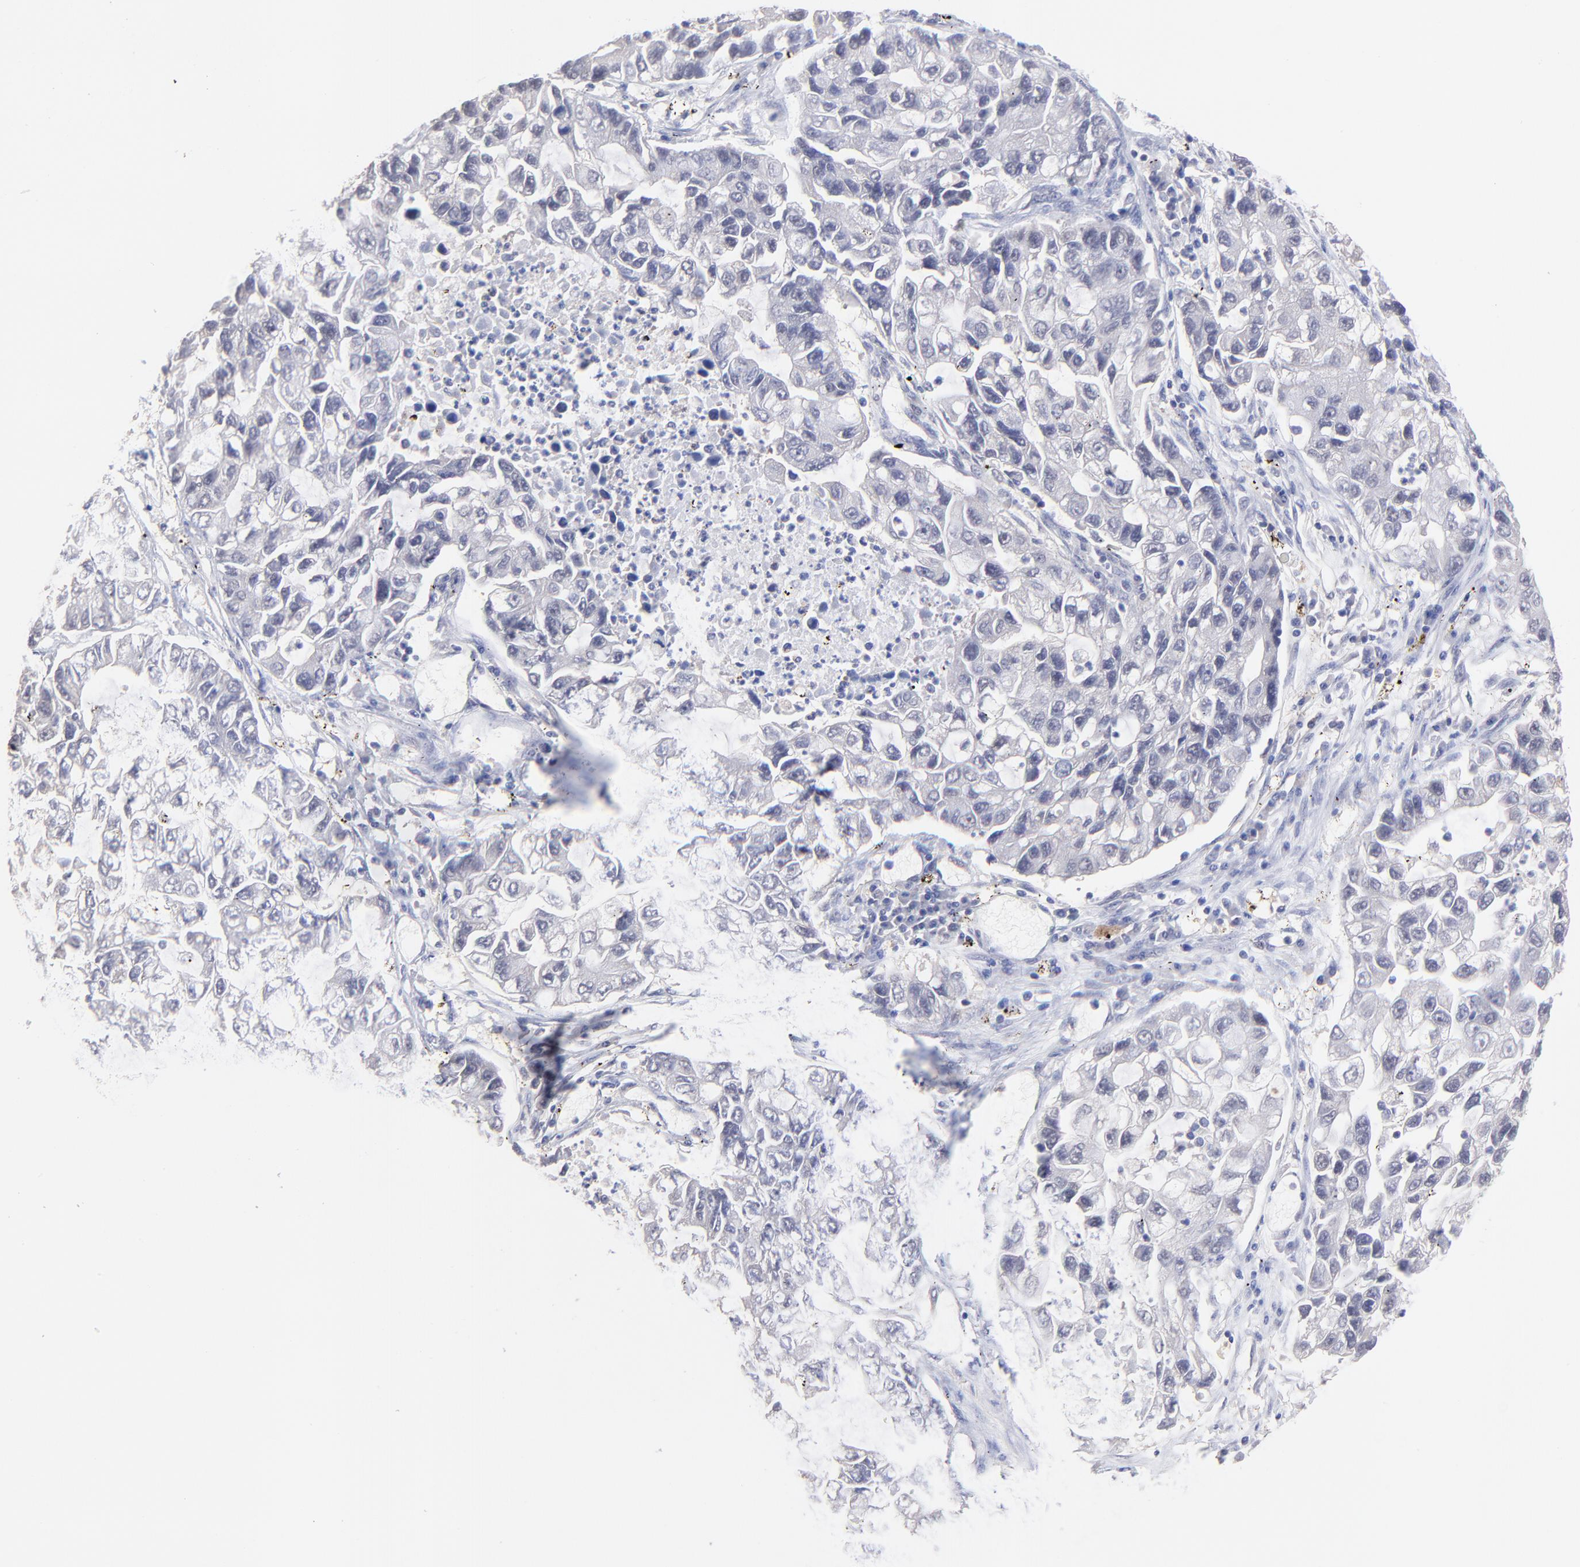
{"staining": {"intensity": "negative", "quantity": "none", "location": "none"}, "tissue": "lung cancer", "cell_type": "Tumor cells", "image_type": "cancer", "snomed": [{"axis": "morphology", "description": "Adenocarcinoma, NOS"}, {"axis": "topography", "description": "Lung"}], "caption": "Human lung adenocarcinoma stained for a protein using immunohistochemistry (IHC) demonstrates no positivity in tumor cells.", "gene": "ZNF747", "patient": {"sex": "female", "age": 51}}